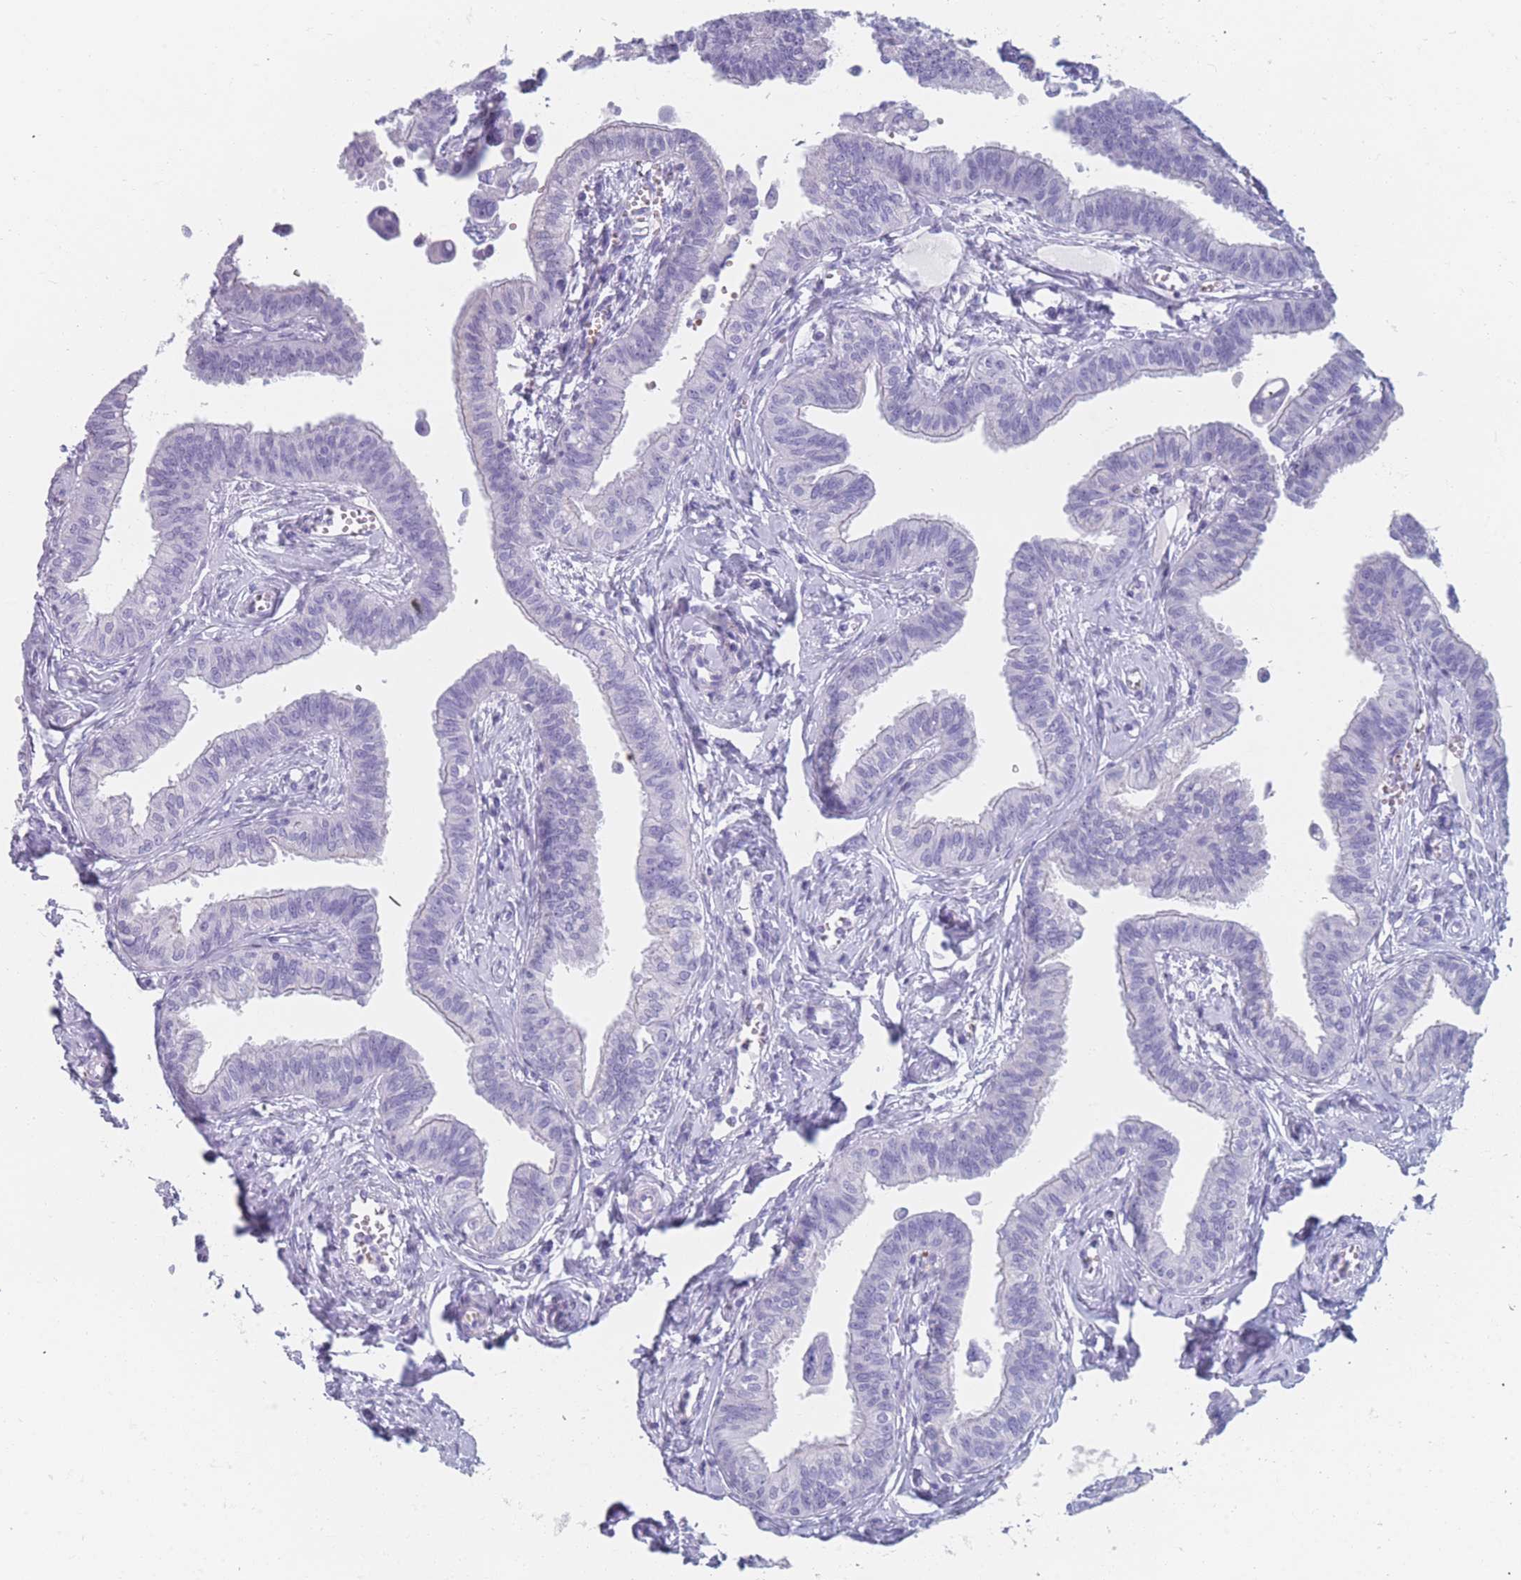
{"staining": {"intensity": "negative", "quantity": "none", "location": "none"}, "tissue": "fallopian tube", "cell_type": "Glandular cells", "image_type": "normal", "snomed": [{"axis": "morphology", "description": "Normal tissue, NOS"}, {"axis": "morphology", "description": "Carcinoma, NOS"}, {"axis": "topography", "description": "Fallopian tube"}, {"axis": "topography", "description": "Ovary"}], "caption": "High power microscopy image of an immunohistochemistry photomicrograph of benign fallopian tube, revealing no significant staining in glandular cells.", "gene": "OR5D16", "patient": {"sex": "female", "age": 59}}